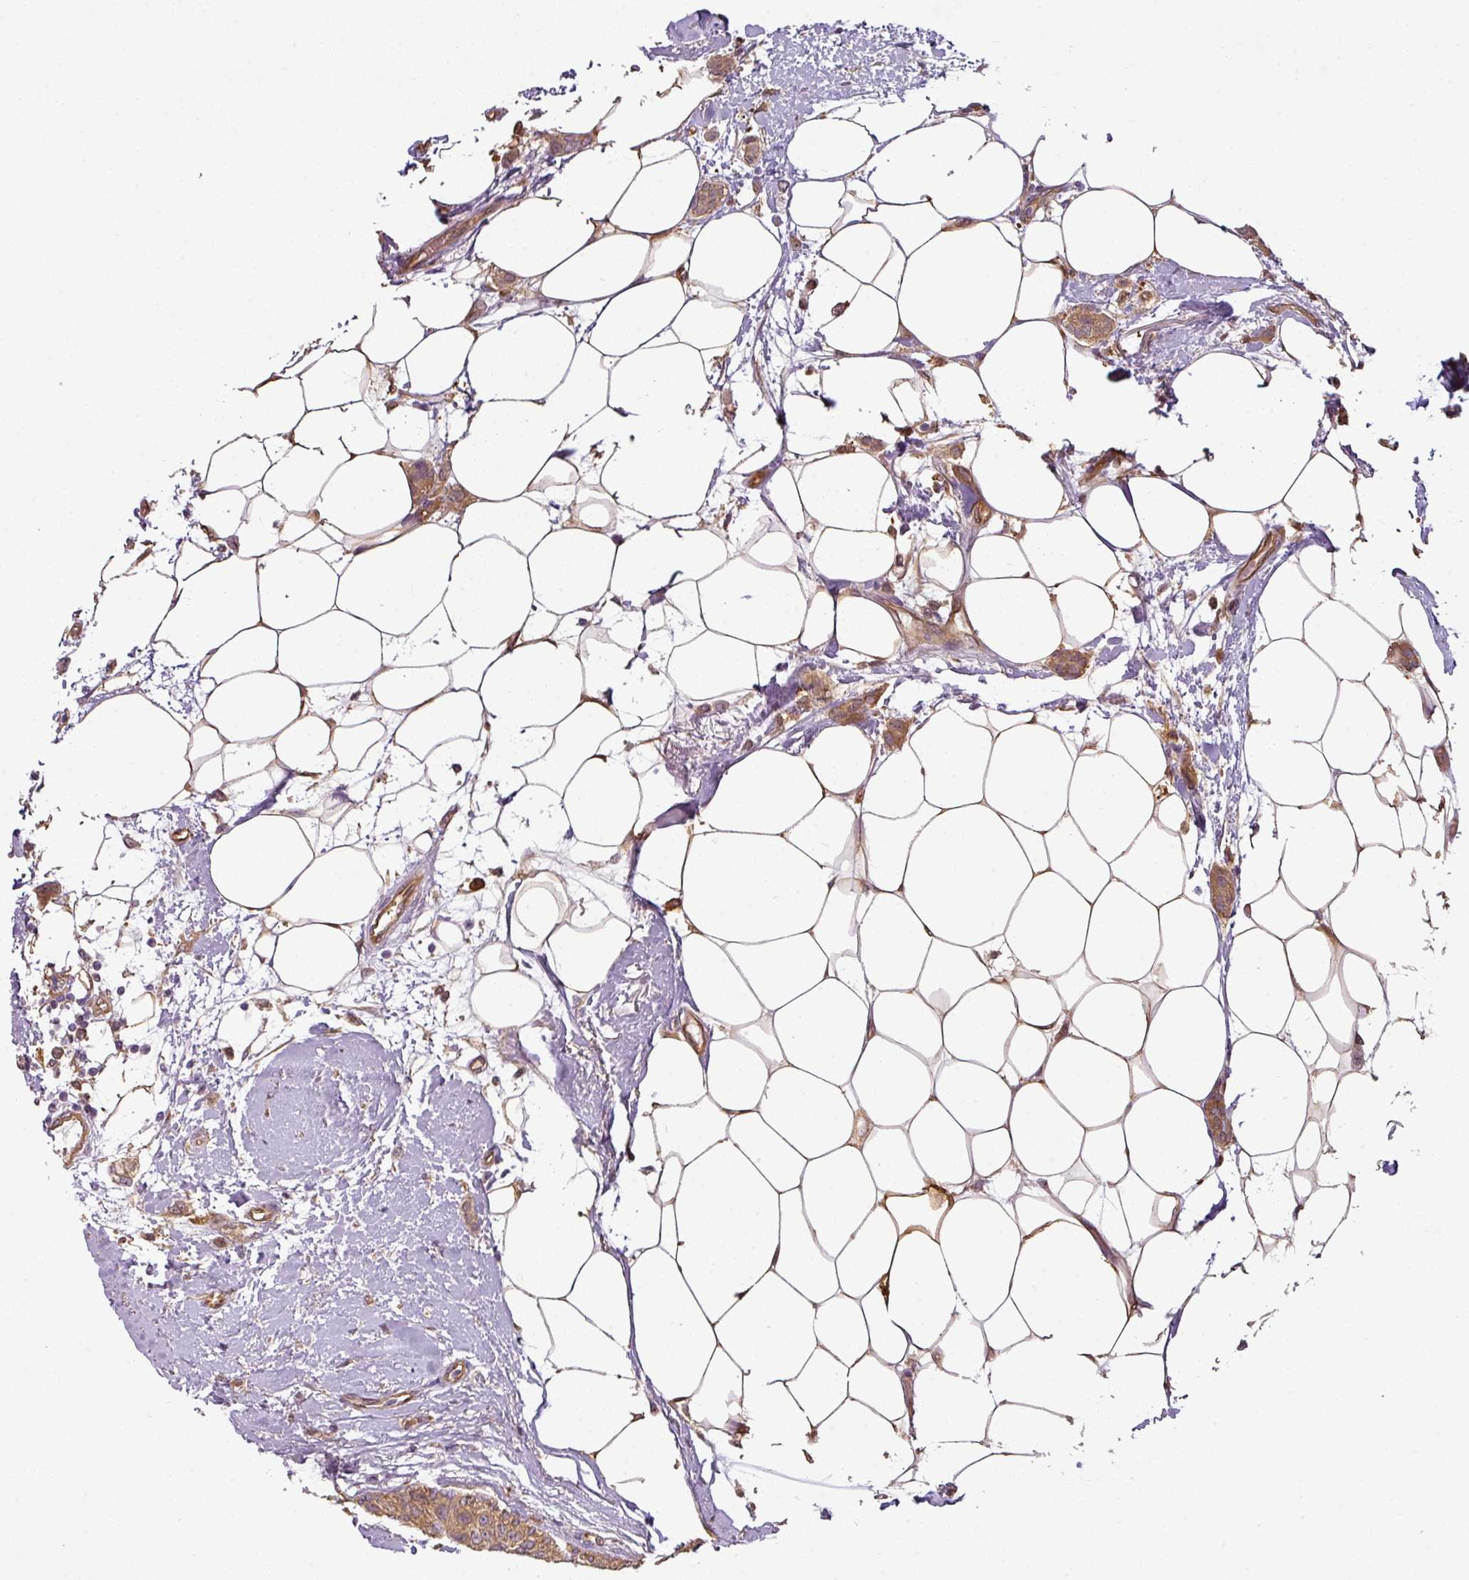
{"staining": {"intensity": "moderate", "quantity": ">75%", "location": "cytoplasmic/membranous"}, "tissue": "breast cancer", "cell_type": "Tumor cells", "image_type": "cancer", "snomed": [{"axis": "morphology", "description": "Duct carcinoma"}, {"axis": "topography", "description": "Breast"}], "caption": "Breast infiltrating ductal carcinoma was stained to show a protein in brown. There is medium levels of moderate cytoplasmic/membranous staining in approximately >75% of tumor cells. The protein of interest is shown in brown color, while the nuclei are stained blue.", "gene": "ANKRD18A", "patient": {"sex": "female", "age": 72}}